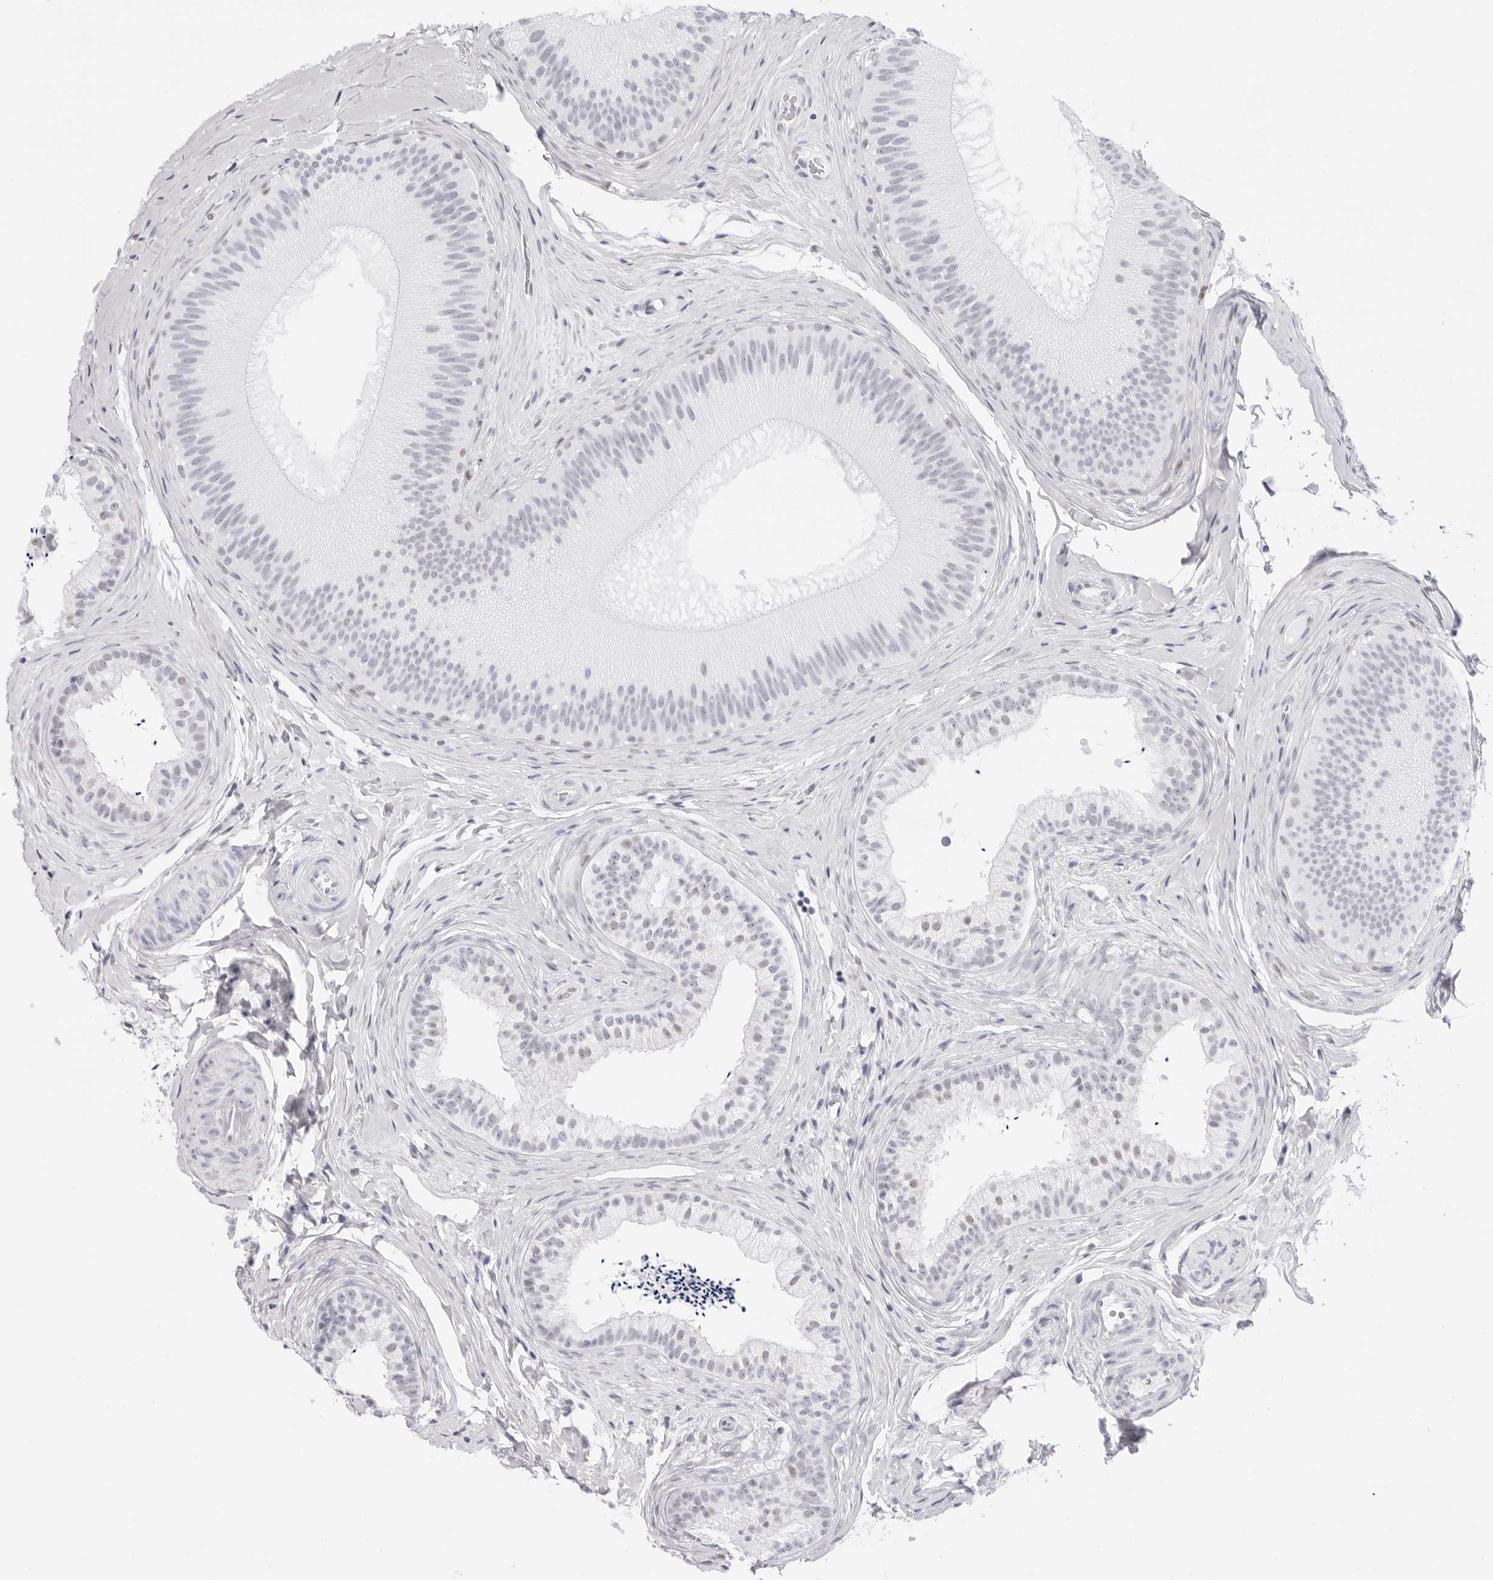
{"staining": {"intensity": "weak", "quantity": "<25%", "location": "nuclear"}, "tissue": "epididymis", "cell_type": "Glandular cells", "image_type": "normal", "snomed": [{"axis": "morphology", "description": "Normal tissue, NOS"}, {"axis": "topography", "description": "Epididymis"}], "caption": "Photomicrograph shows no significant protein positivity in glandular cells of benign epididymis.", "gene": "NASP", "patient": {"sex": "male", "age": 45}}